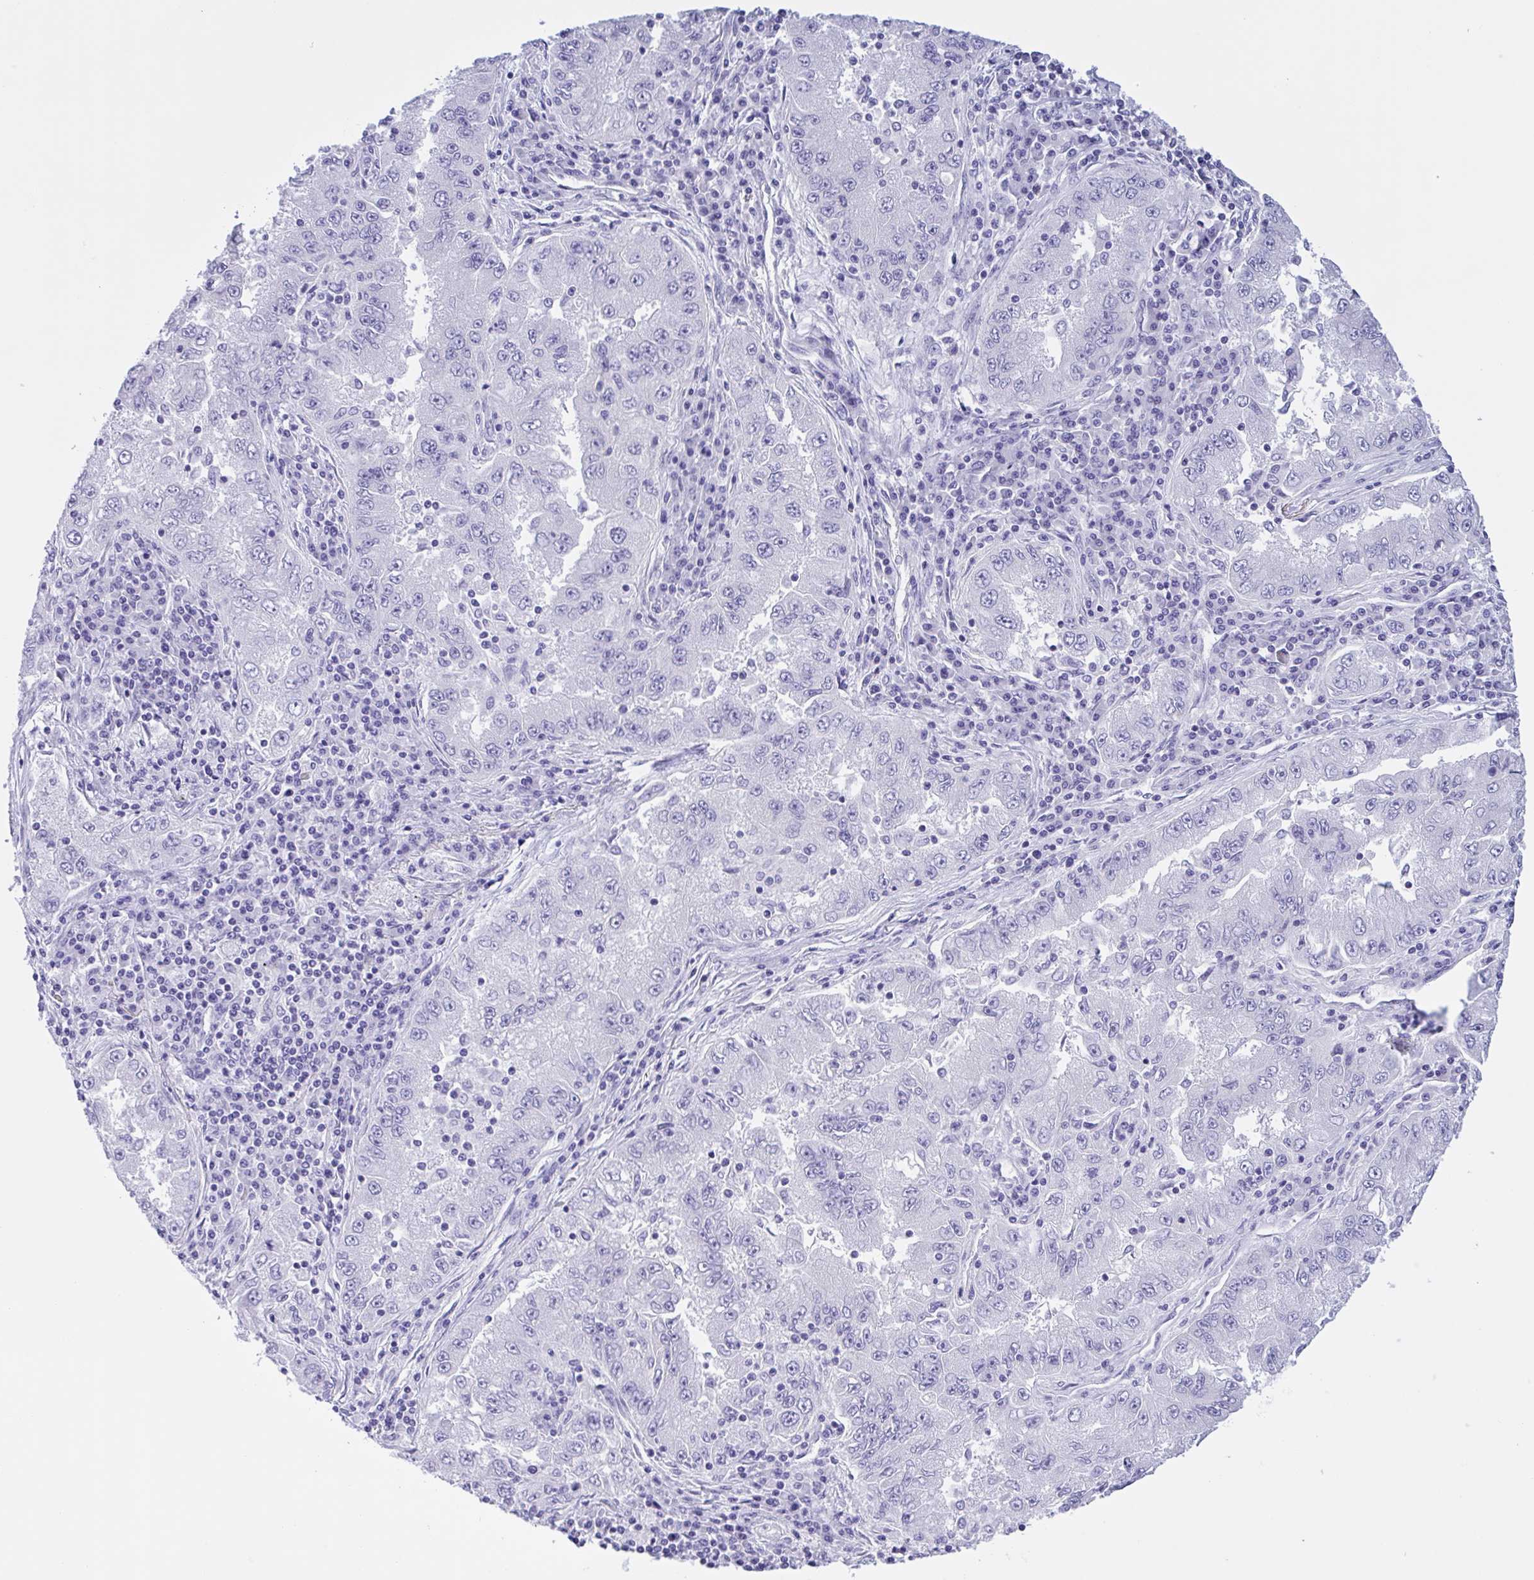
{"staining": {"intensity": "negative", "quantity": "none", "location": "none"}, "tissue": "lung cancer", "cell_type": "Tumor cells", "image_type": "cancer", "snomed": [{"axis": "morphology", "description": "Adenocarcinoma, NOS"}, {"axis": "morphology", "description": "Adenocarcinoma primary or metastatic"}, {"axis": "topography", "description": "Lung"}], "caption": "High power microscopy micrograph of an immunohistochemistry micrograph of lung adenocarcinoma, revealing no significant positivity in tumor cells.", "gene": "AHCYL2", "patient": {"sex": "male", "age": 74}}